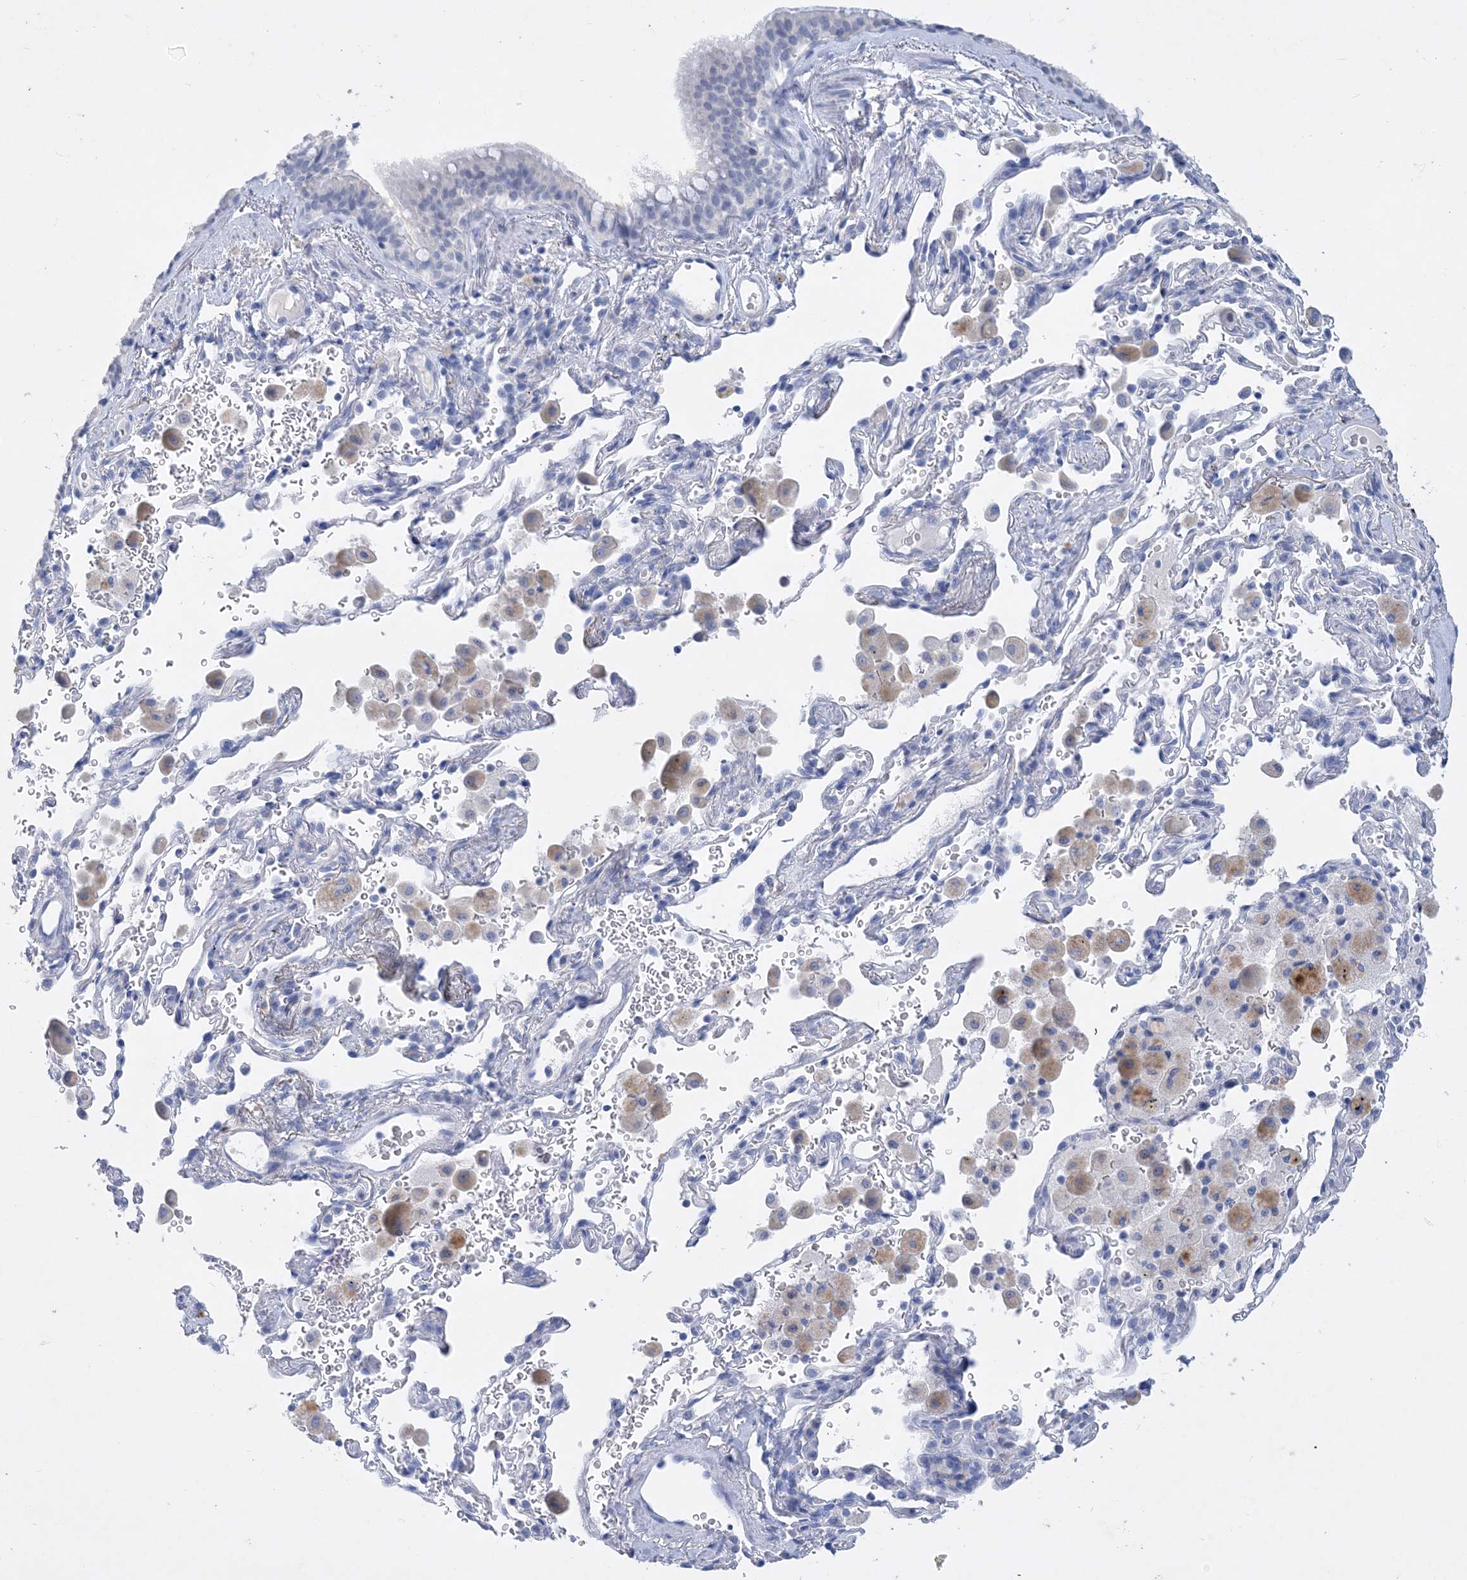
{"staining": {"intensity": "negative", "quantity": "none", "location": "none"}, "tissue": "bronchus", "cell_type": "Respiratory epithelial cells", "image_type": "normal", "snomed": [{"axis": "morphology", "description": "Normal tissue, NOS"}, {"axis": "morphology", "description": "Adenocarcinoma, NOS"}, {"axis": "topography", "description": "Bronchus"}, {"axis": "topography", "description": "Lung"}], "caption": "Human bronchus stained for a protein using immunohistochemistry demonstrates no positivity in respiratory epithelial cells.", "gene": "COPS8", "patient": {"sex": "male", "age": 54}}